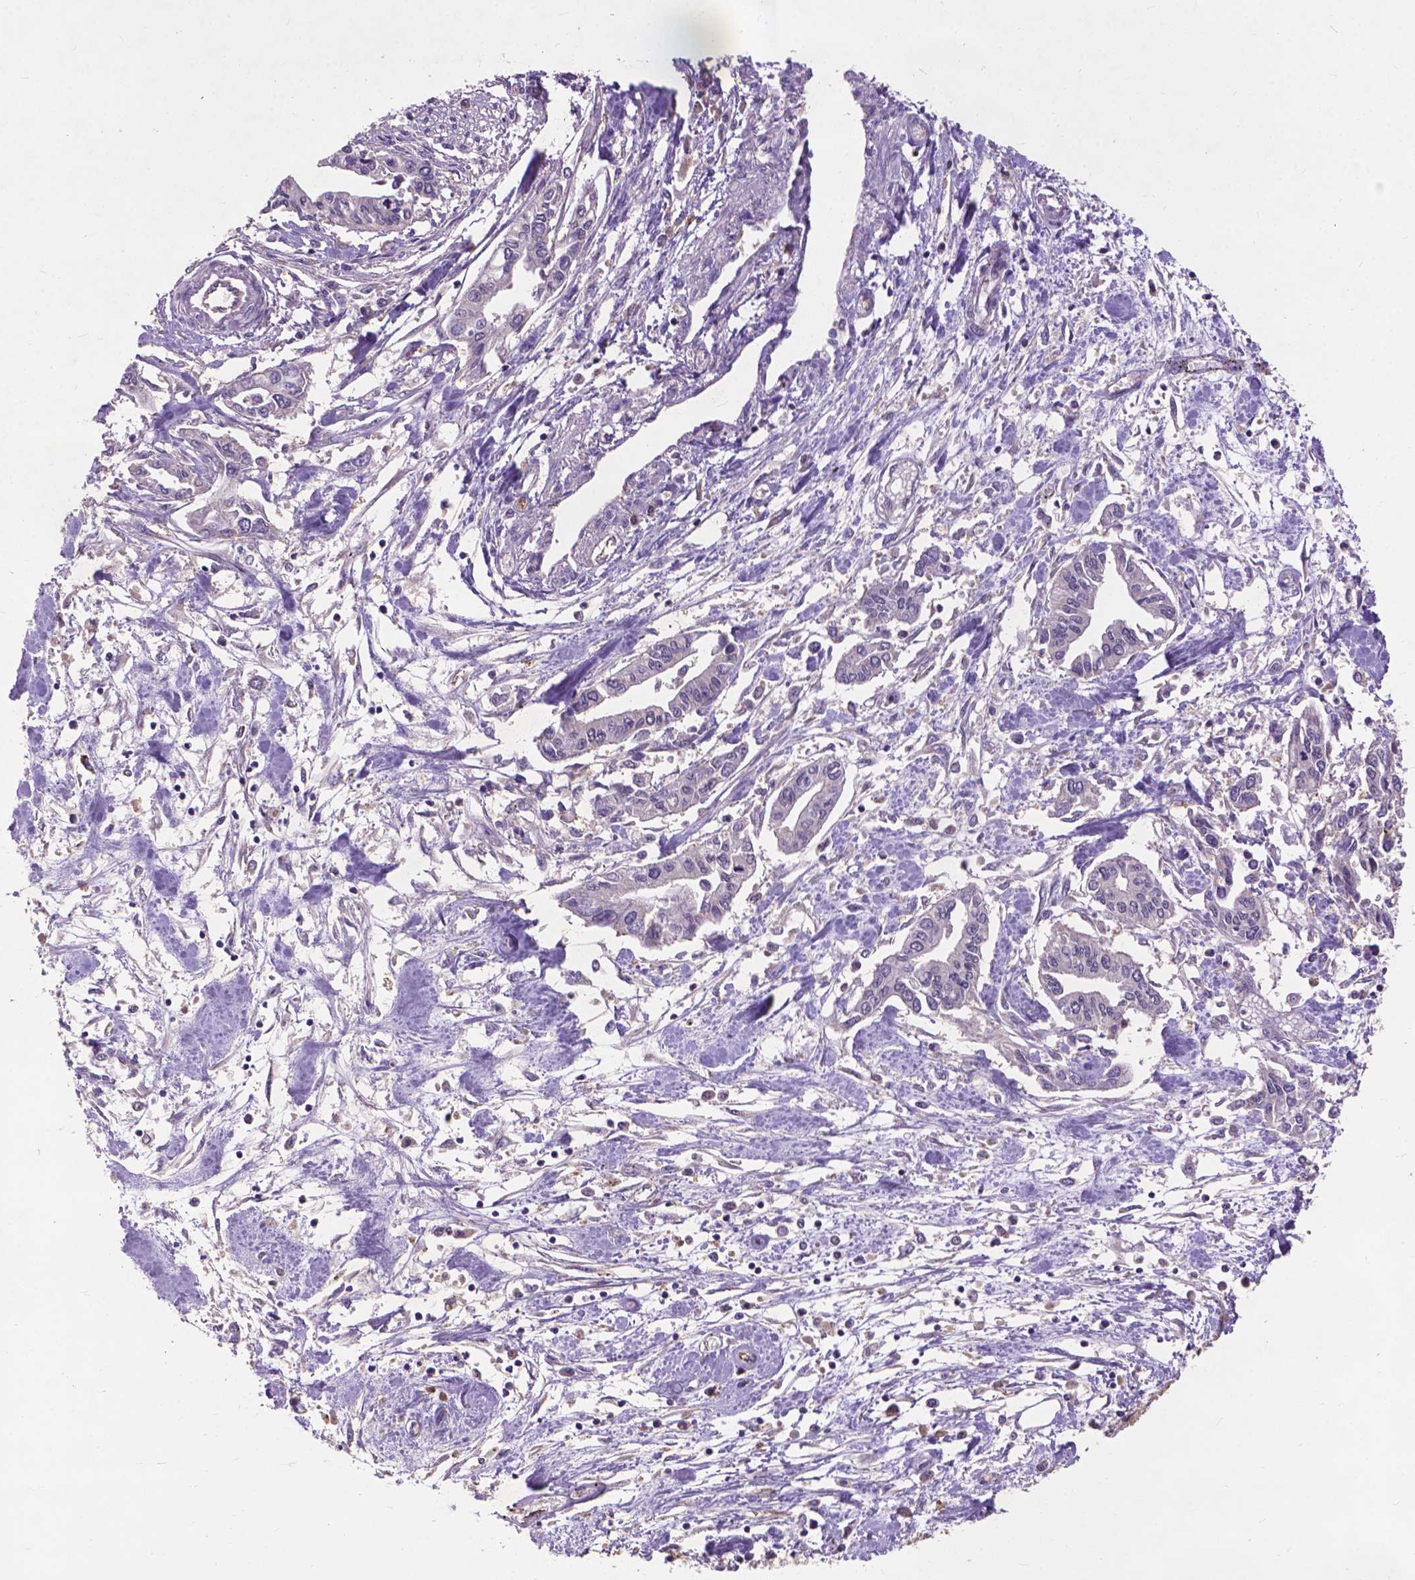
{"staining": {"intensity": "negative", "quantity": "none", "location": "none"}, "tissue": "pancreatic cancer", "cell_type": "Tumor cells", "image_type": "cancer", "snomed": [{"axis": "morphology", "description": "Adenocarcinoma, NOS"}, {"axis": "topography", "description": "Pancreas"}], "caption": "Immunohistochemistry (IHC) image of neoplastic tissue: human adenocarcinoma (pancreatic) stained with DAB displays no significant protein staining in tumor cells.", "gene": "ZNF337", "patient": {"sex": "male", "age": 60}}